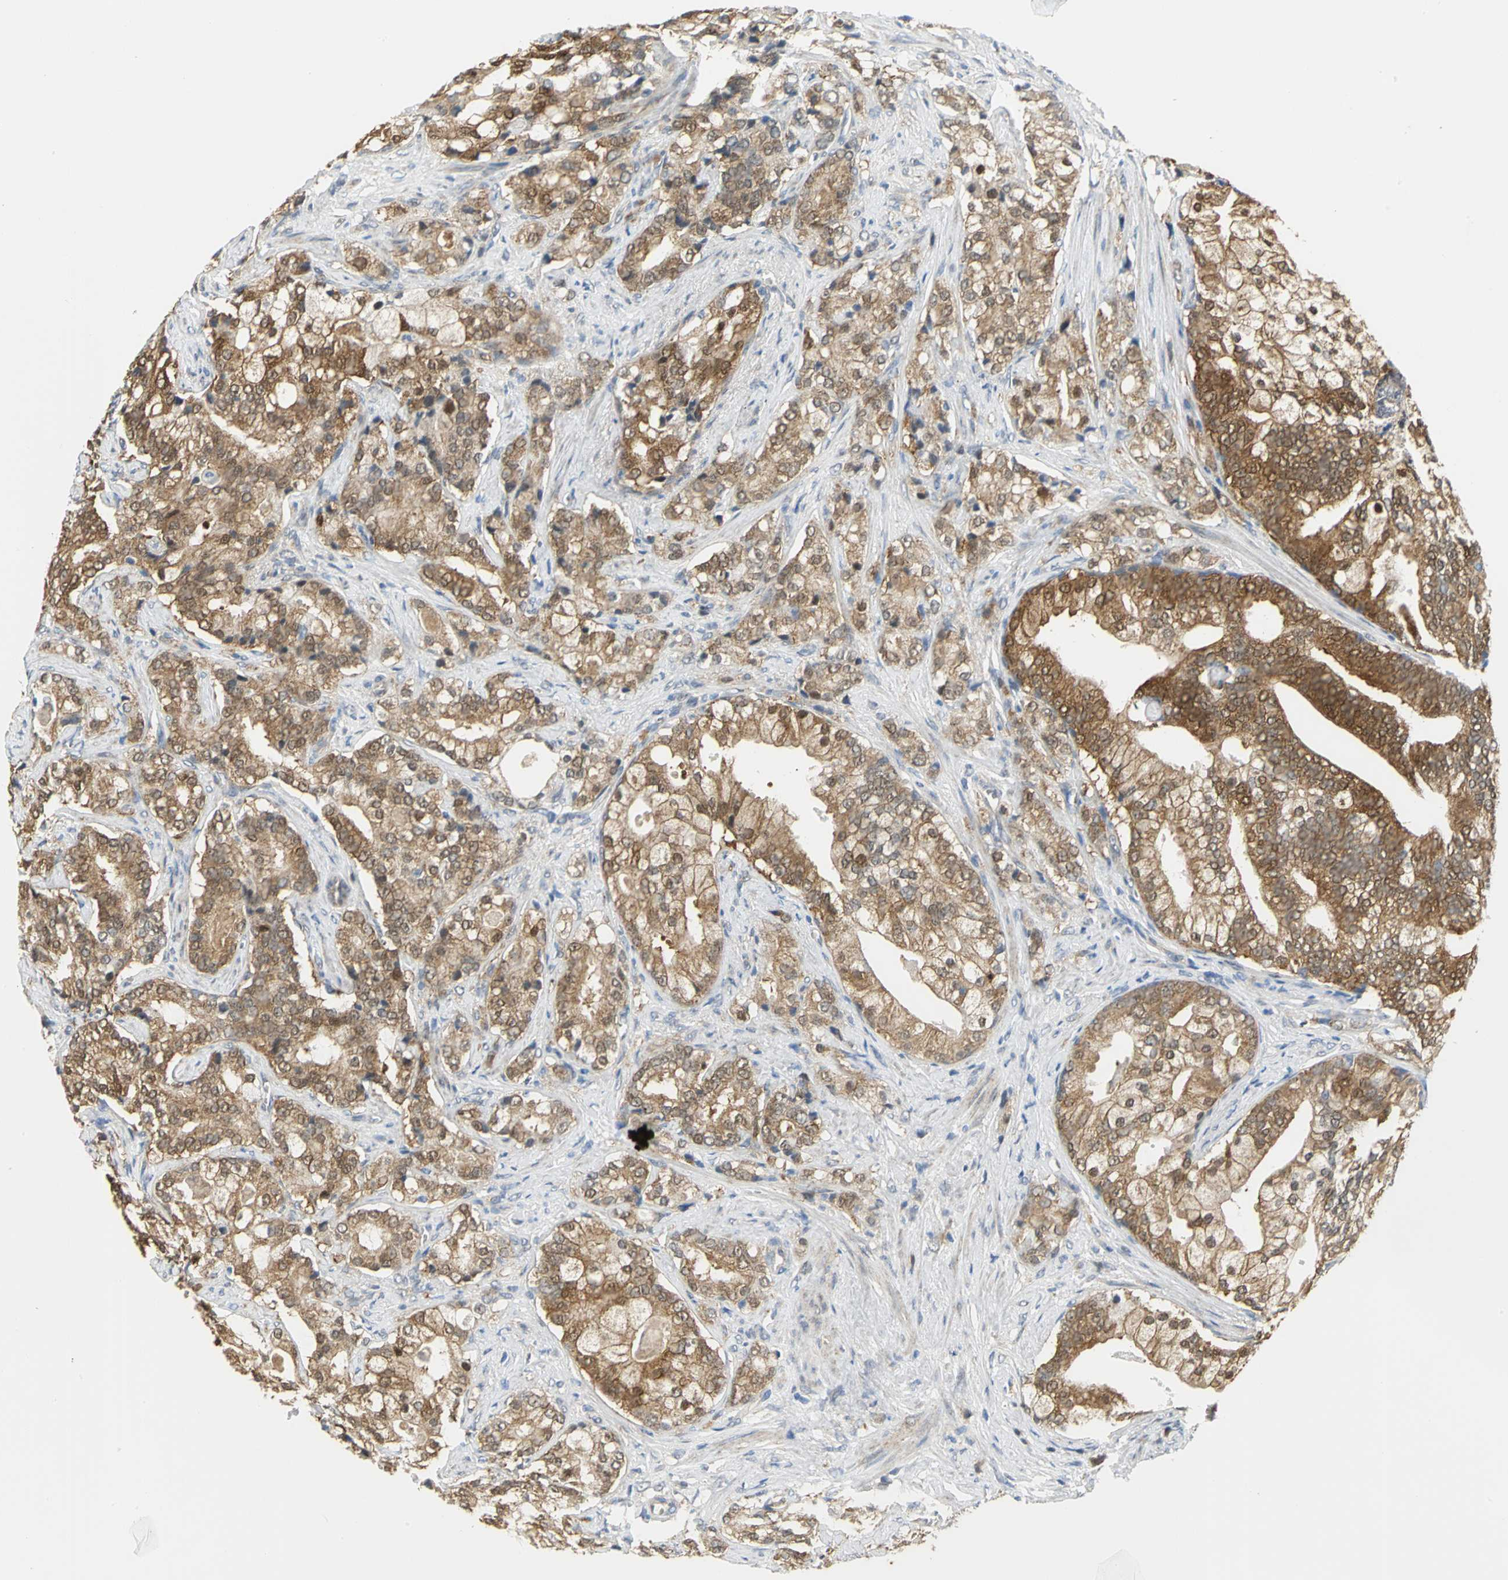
{"staining": {"intensity": "moderate", "quantity": ">75%", "location": "cytoplasmic/membranous"}, "tissue": "prostate cancer", "cell_type": "Tumor cells", "image_type": "cancer", "snomed": [{"axis": "morphology", "description": "Adenocarcinoma, Low grade"}, {"axis": "topography", "description": "Prostate"}], "caption": "Protein positivity by IHC demonstrates moderate cytoplasmic/membranous expression in approximately >75% of tumor cells in prostate low-grade adenocarcinoma.", "gene": "PGM3", "patient": {"sex": "male", "age": 58}}